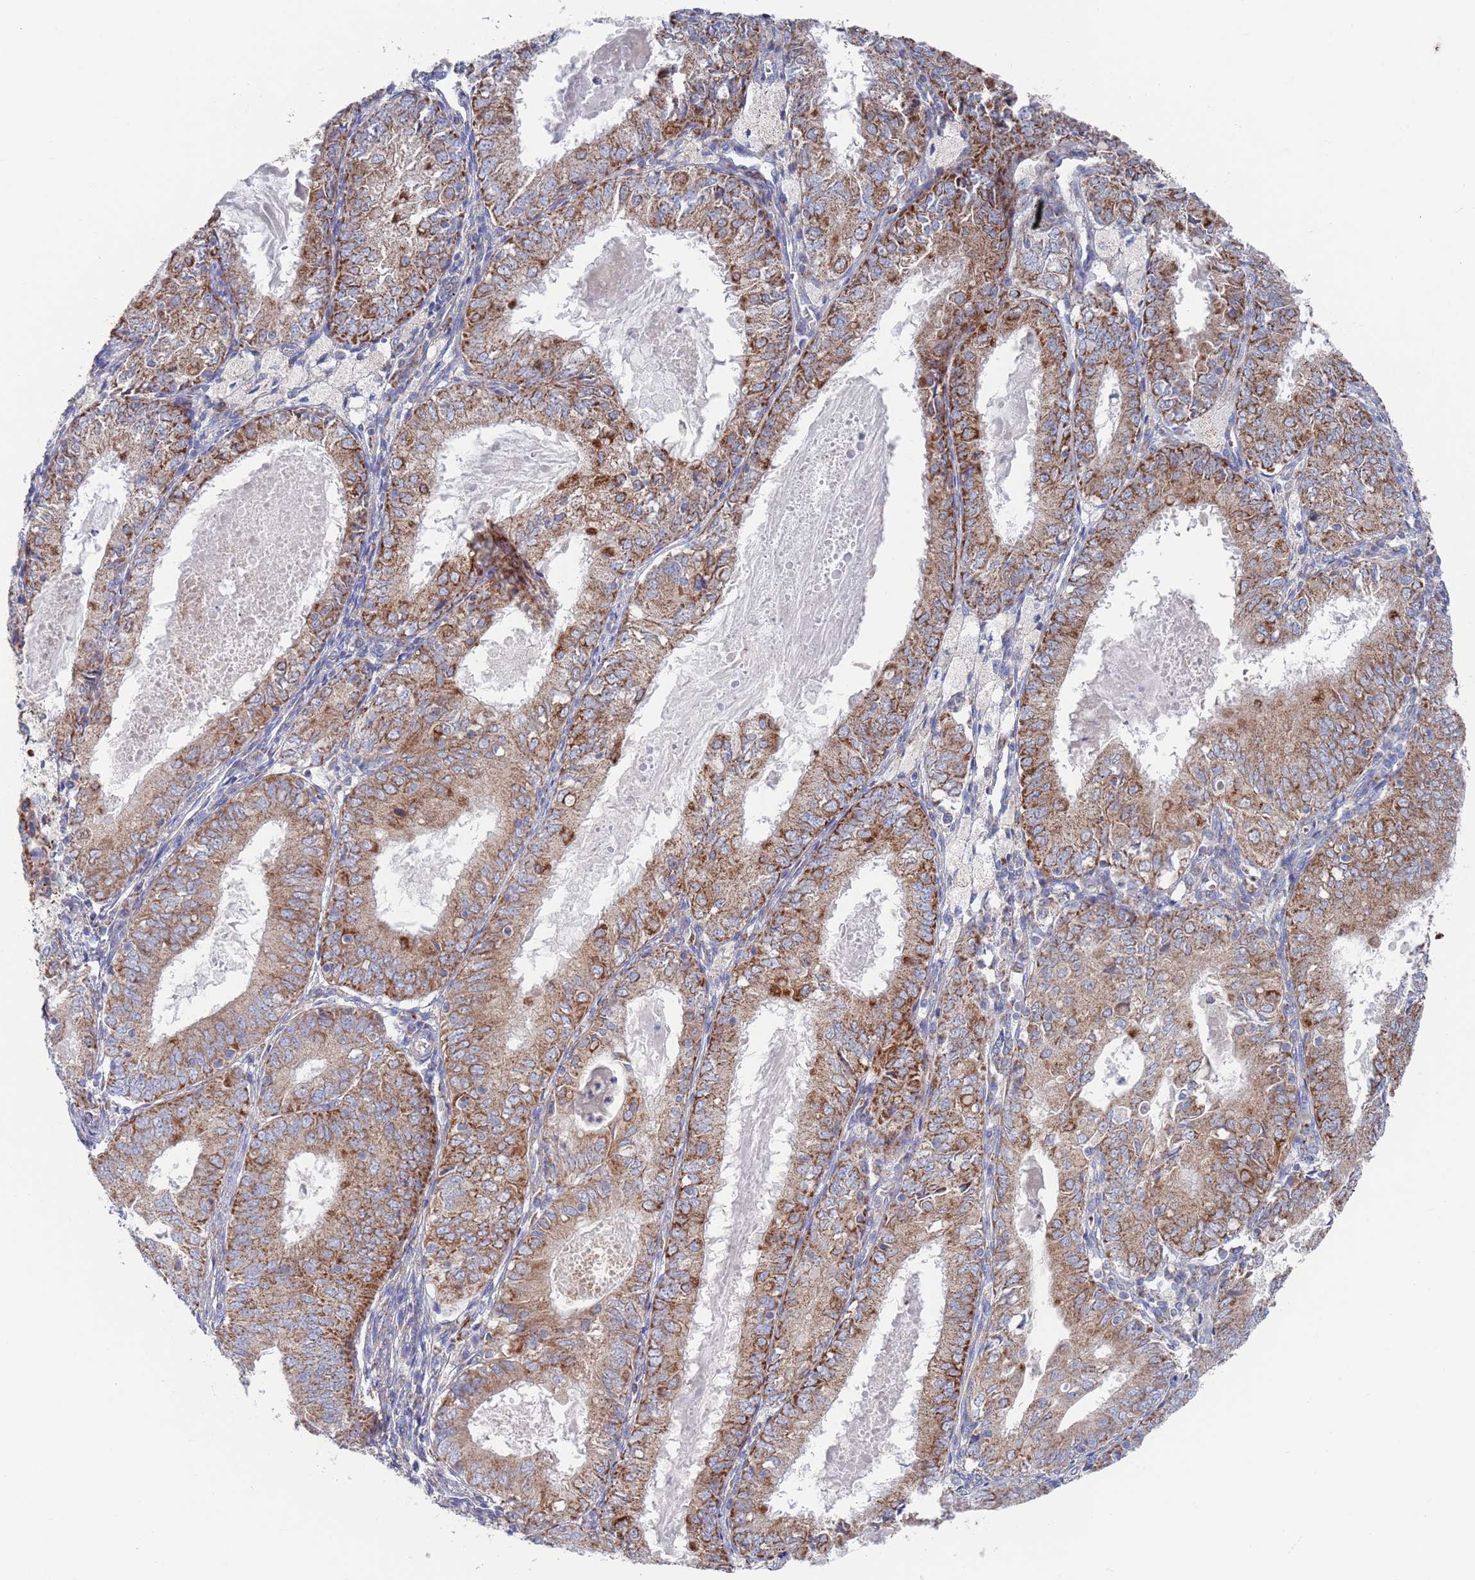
{"staining": {"intensity": "moderate", "quantity": ">75%", "location": "cytoplasmic/membranous"}, "tissue": "endometrial cancer", "cell_type": "Tumor cells", "image_type": "cancer", "snomed": [{"axis": "morphology", "description": "Adenocarcinoma, NOS"}, {"axis": "topography", "description": "Endometrium"}], "caption": "An immunohistochemistry image of tumor tissue is shown. Protein staining in brown shows moderate cytoplasmic/membranous positivity in endometrial cancer (adenocarcinoma) within tumor cells. Immunohistochemistry stains the protein in brown and the nuclei are stained blue.", "gene": "CHCHD6", "patient": {"sex": "female", "age": 57}}